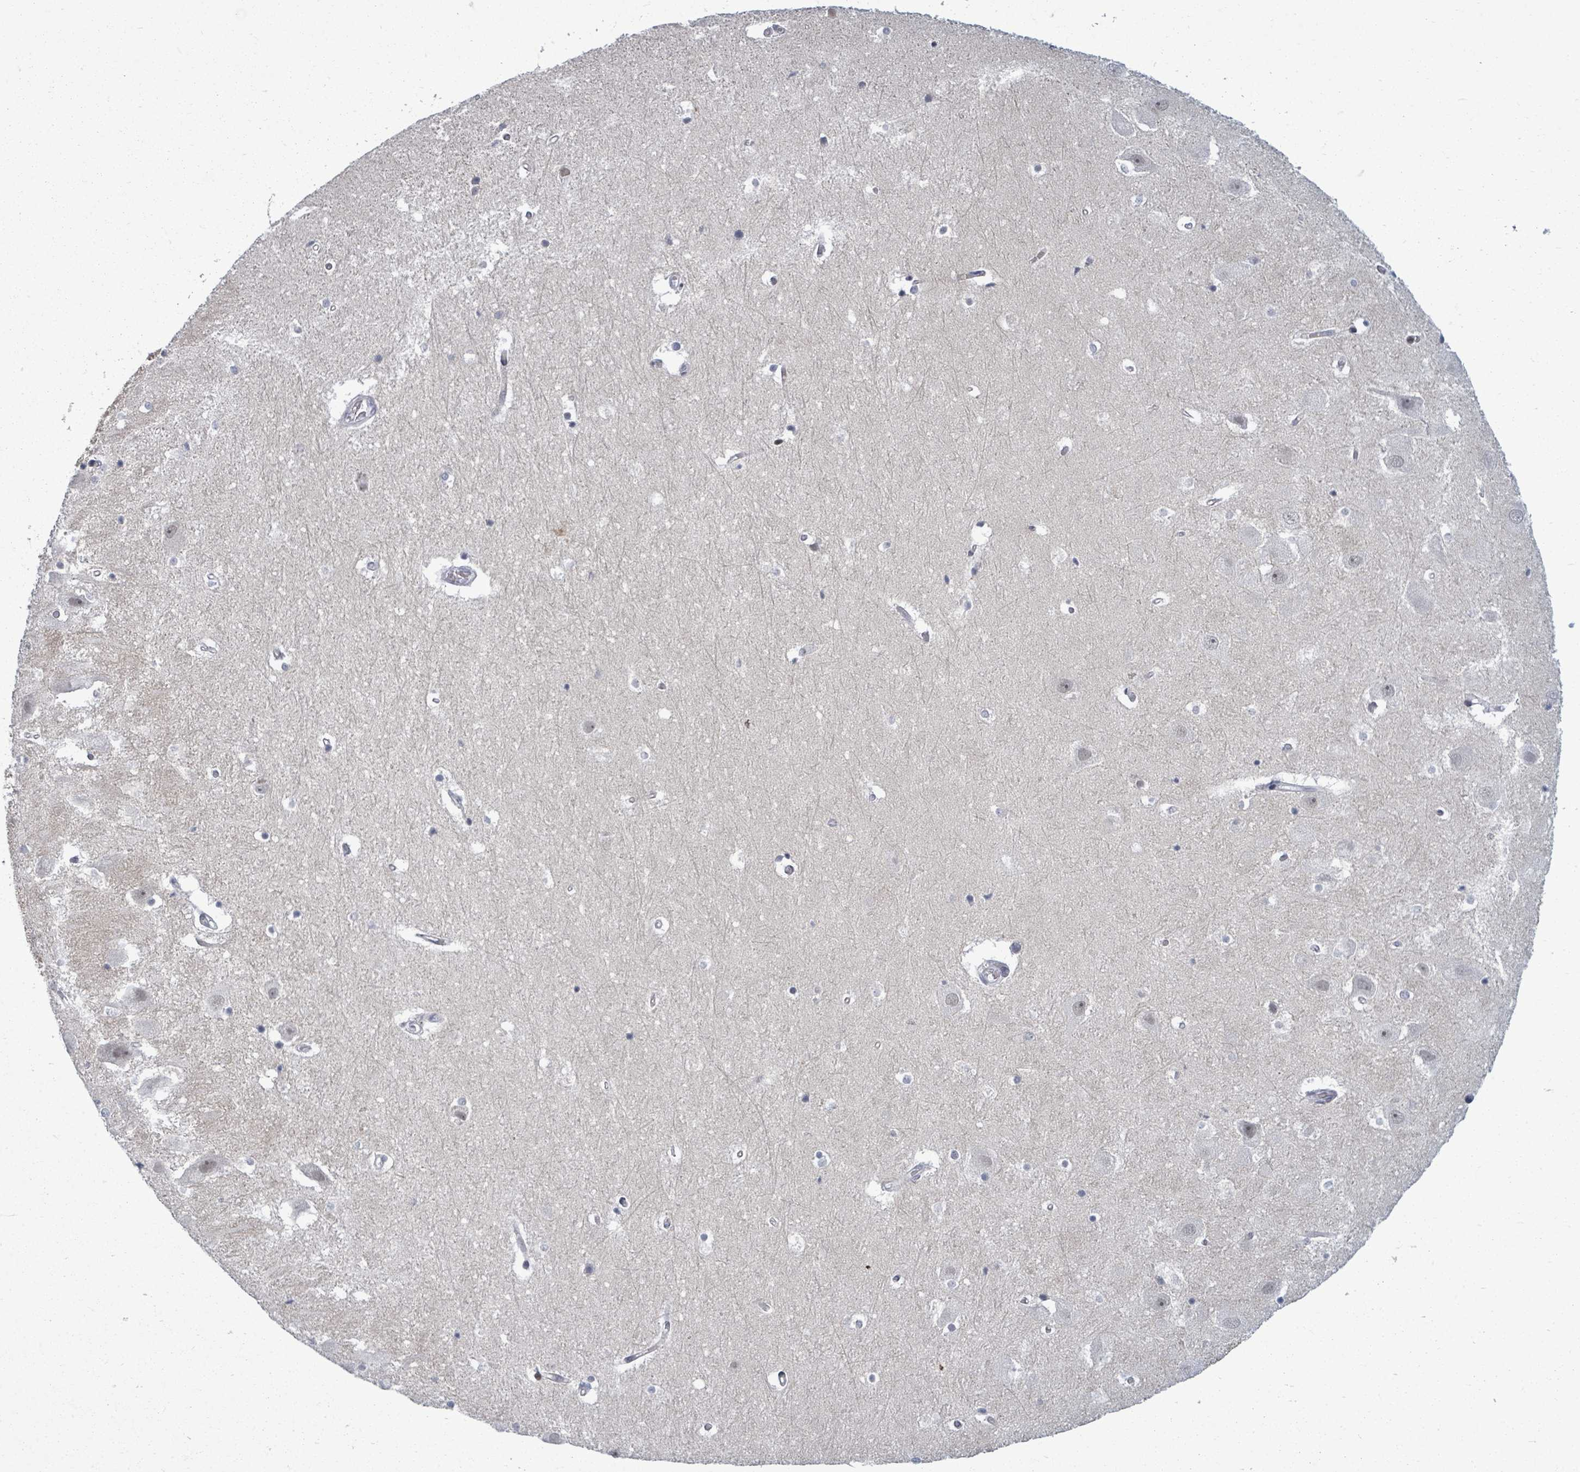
{"staining": {"intensity": "negative", "quantity": "none", "location": "none"}, "tissue": "hippocampus", "cell_type": "Glial cells", "image_type": "normal", "snomed": [{"axis": "morphology", "description": "Normal tissue, NOS"}, {"axis": "topography", "description": "Hippocampus"}], "caption": "Histopathology image shows no significant protein expression in glial cells of benign hippocampus. Nuclei are stained in blue.", "gene": "BIVM", "patient": {"sex": "female", "age": 52}}